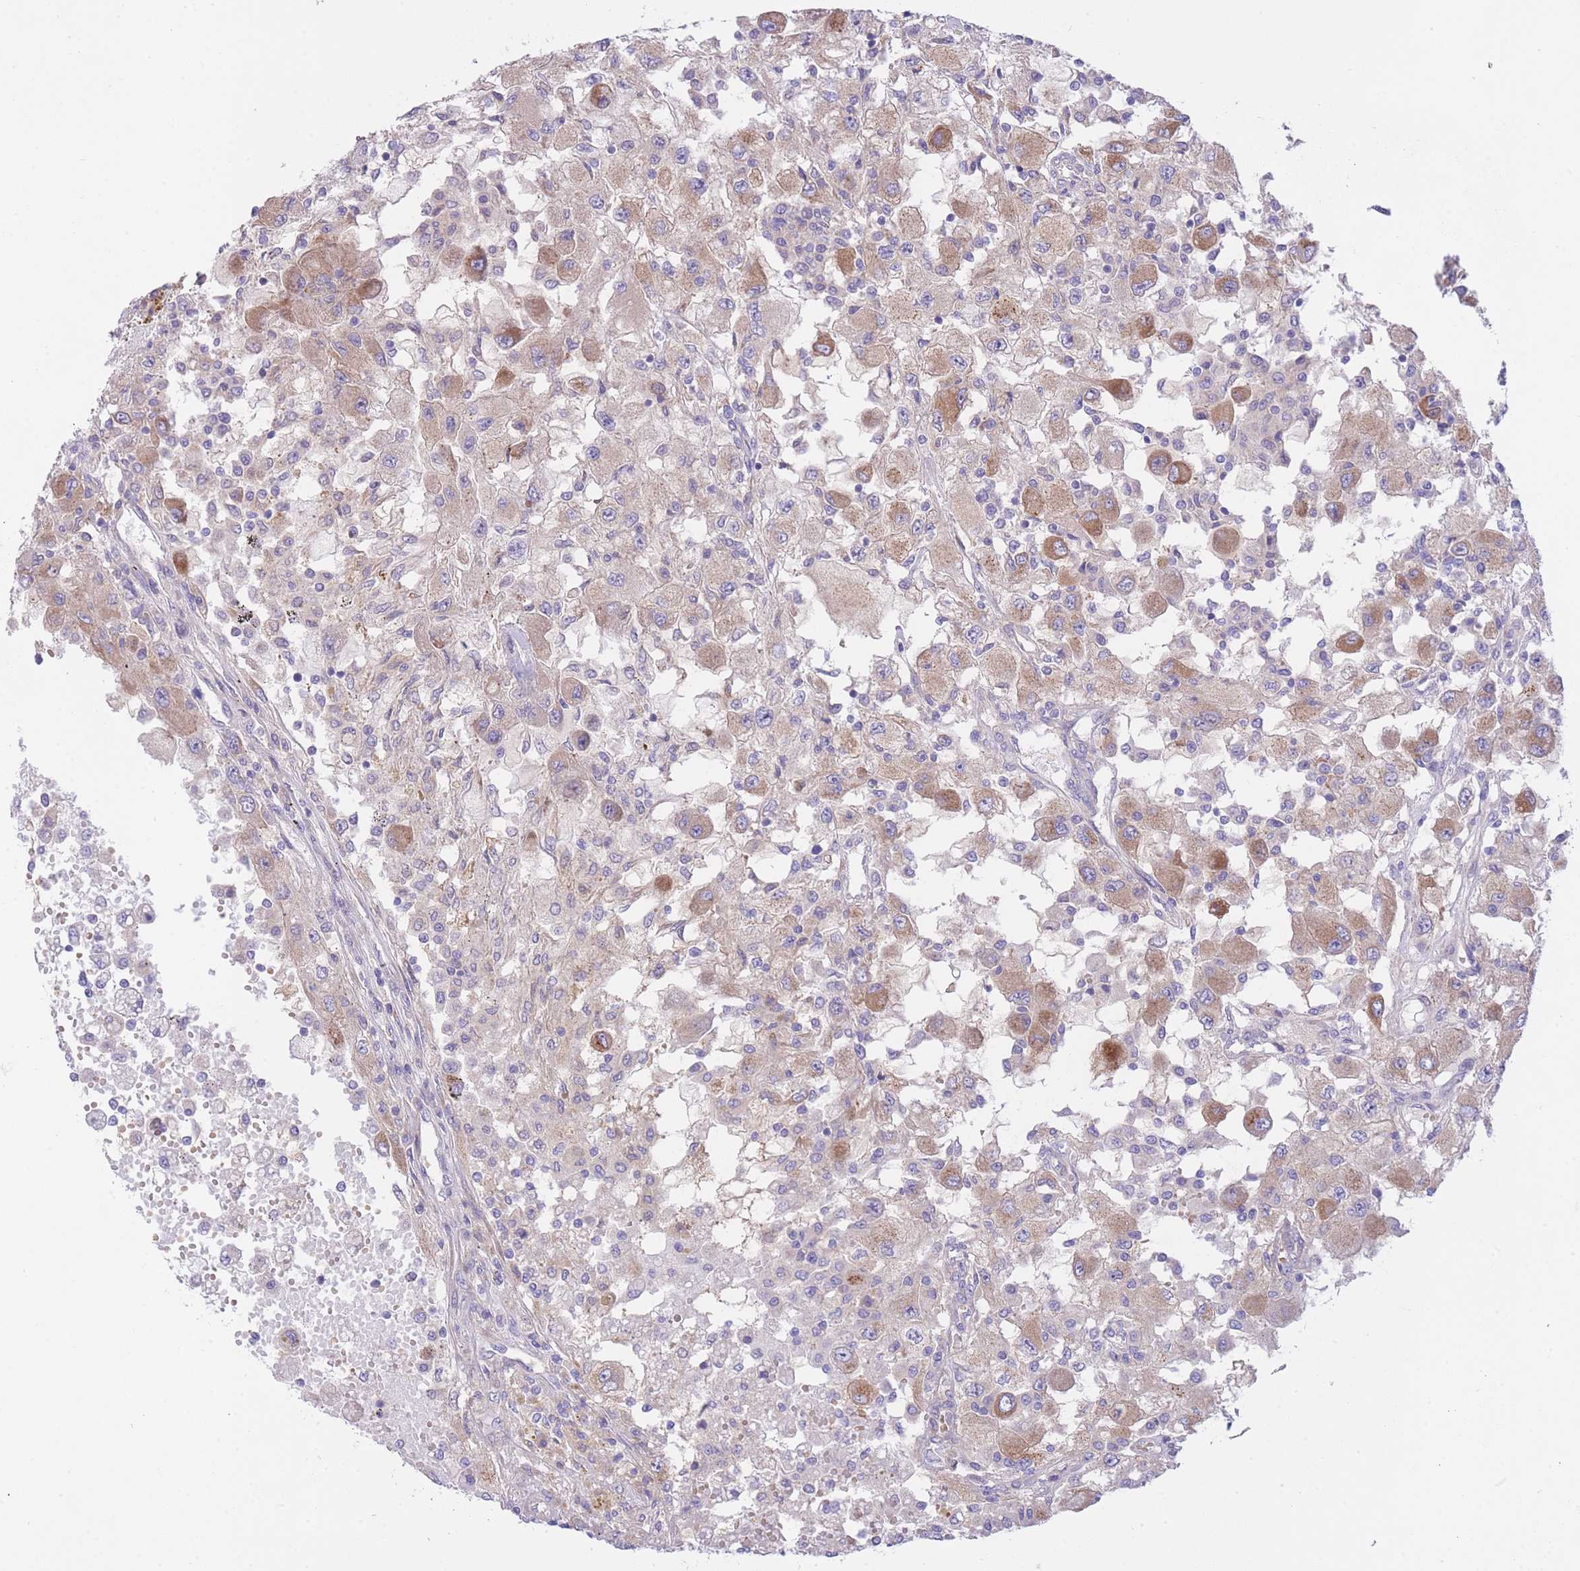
{"staining": {"intensity": "moderate", "quantity": "25%-75%", "location": "cytoplasmic/membranous"}, "tissue": "renal cancer", "cell_type": "Tumor cells", "image_type": "cancer", "snomed": [{"axis": "morphology", "description": "Adenocarcinoma, NOS"}, {"axis": "topography", "description": "Kidney"}], "caption": "Moderate cytoplasmic/membranous expression for a protein is present in about 25%-75% of tumor cells of renal cancer (adenocarcinoma) using immunohistochemistry.", "gene": "CHAC1", "patient": {"sex": "female", "age": 67}}